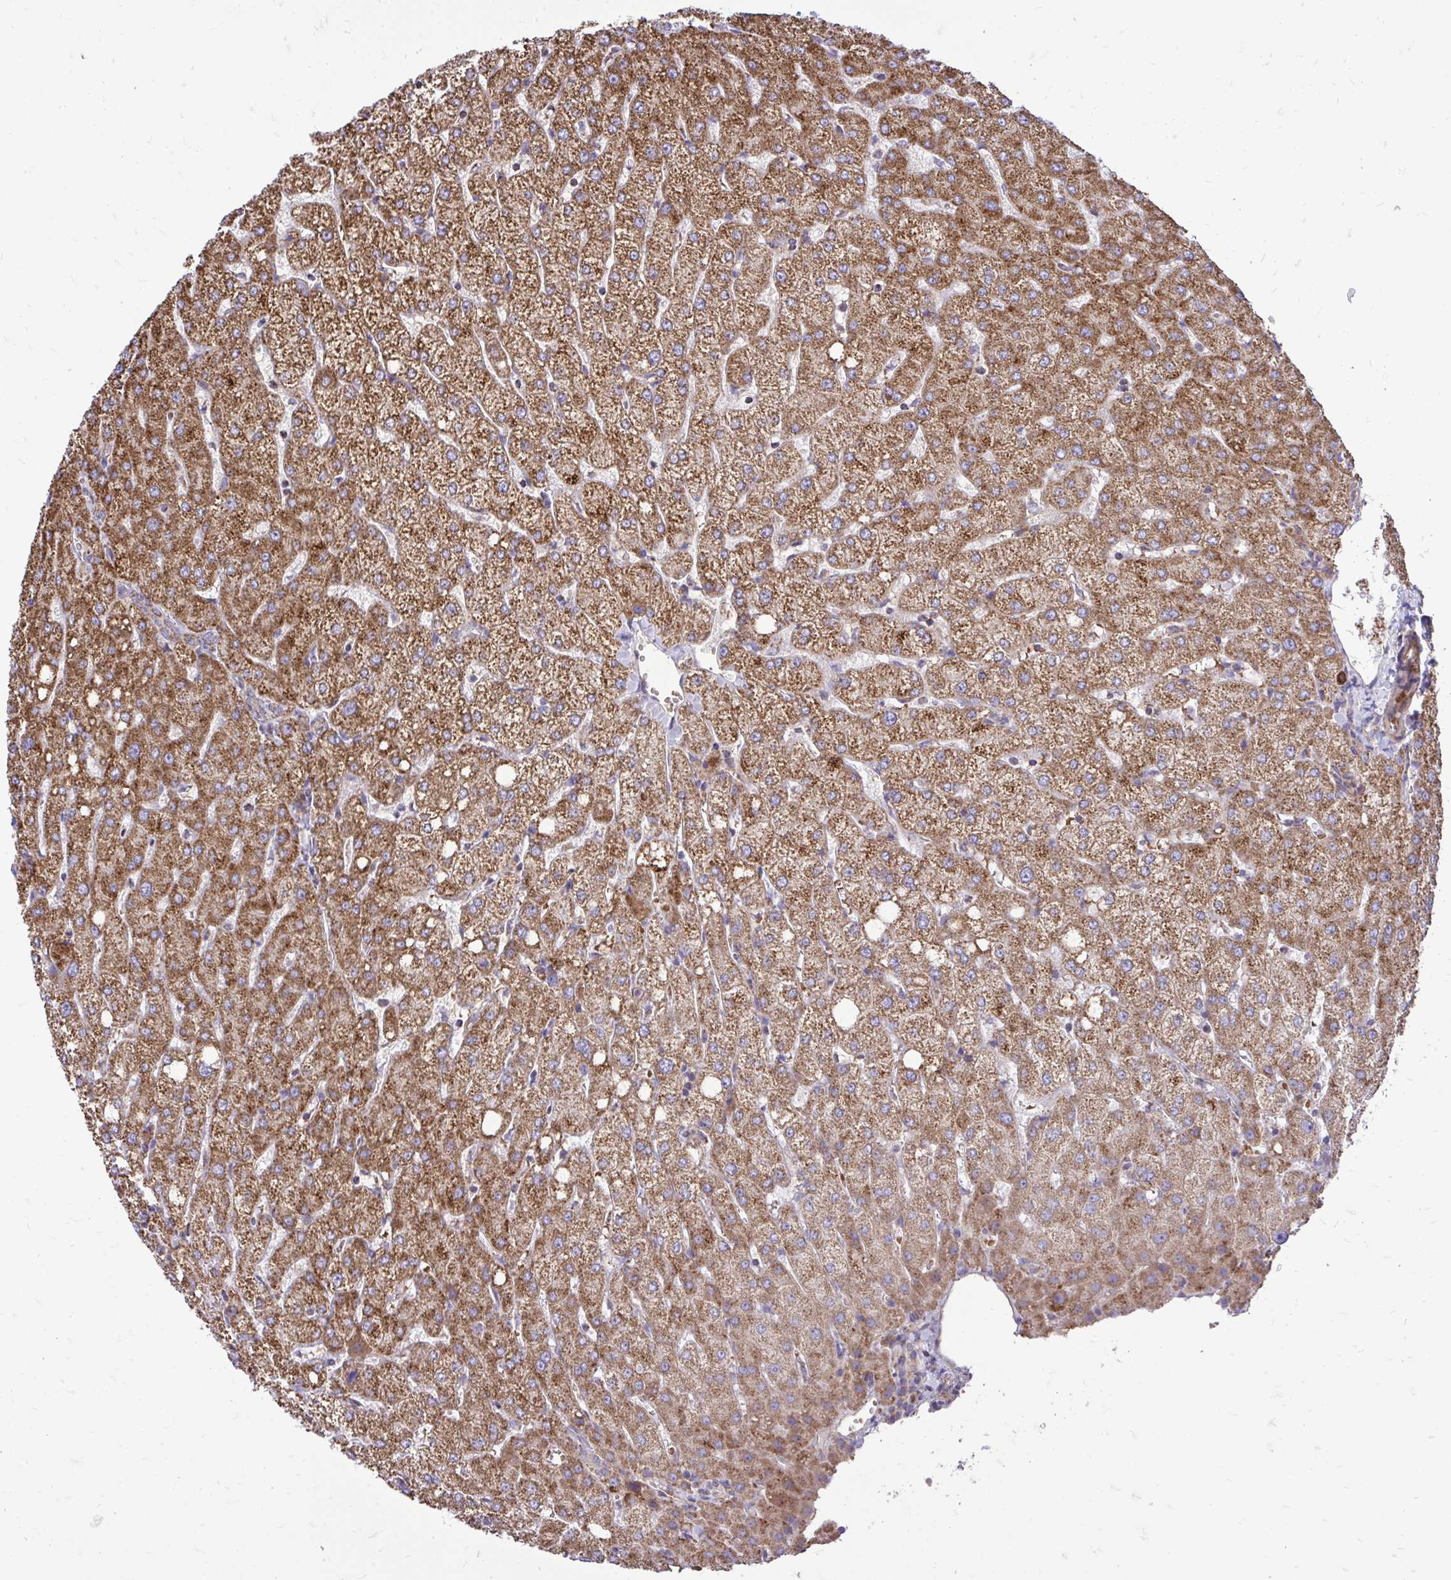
{"staining": {"intensity": "moderate", "quantity": ">75%", "location": "cytoplasmic/membranous"}, "tissue": "liver", "cell_type": "Cholangiocytes", "image_type": "normal", "snomed": [{"axis": "morphology", "description": "Normal tissue, NOS"}, {"axis": "topography", "description": "Liver"}], "caption": "Immunohistochemical staining of benign liver reveals >75% levels of moderate cytoplasmic/membranous protein staining in about >75% of cholangiocytes.", "gene": "UBE2C", "patient": {"sex": "female", "age": 54}}